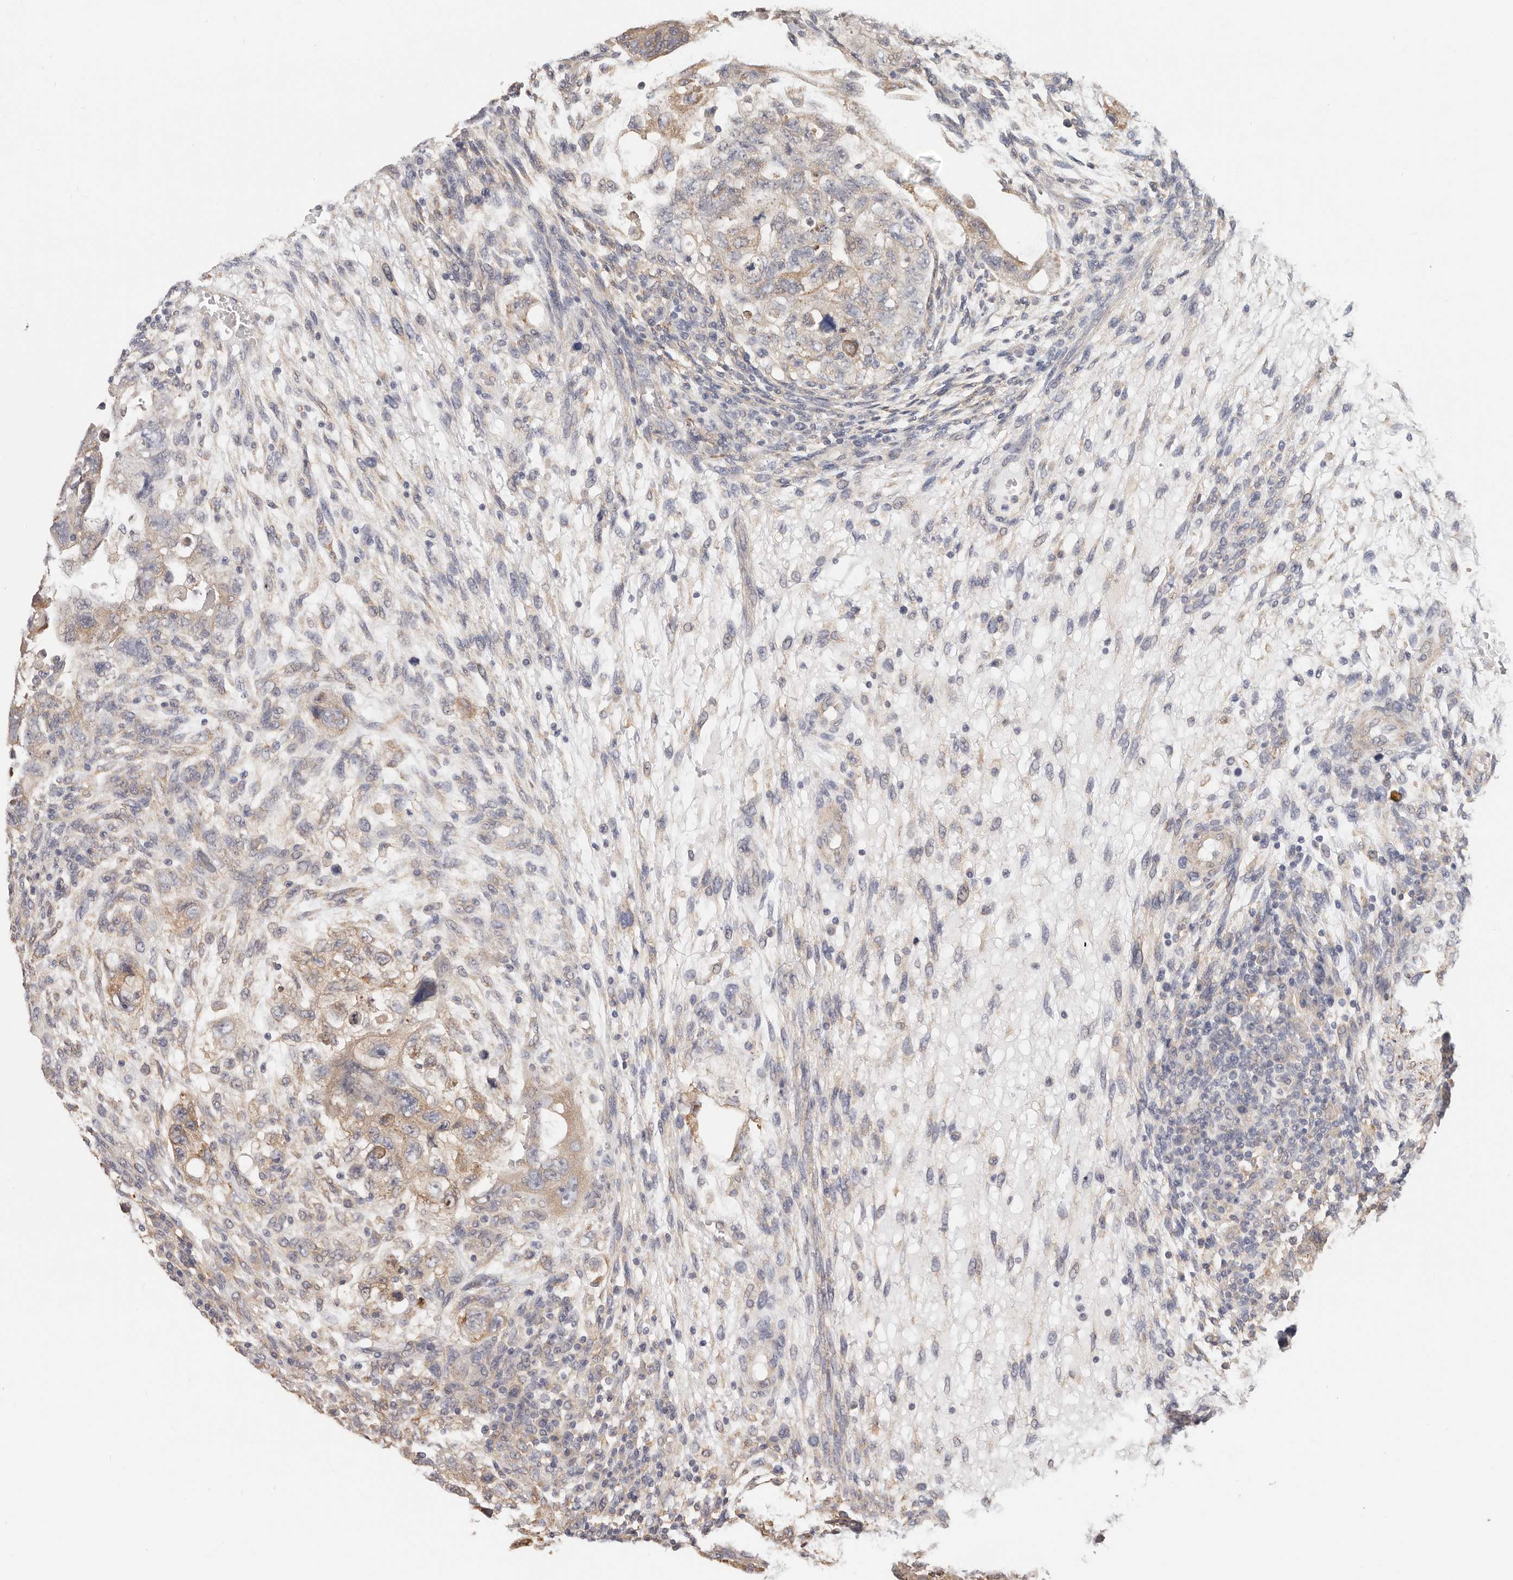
{"staining": {"intensity": "moderate", "quantity": ">75%", "location": "cytoplasmic/membranous"}, "tissue": "testis cancer", "cell_type": "Tumor cells", "image_type": "cancer", "snomed": [{"axis": "morphology", "description": "Carcinoma, Embryonal, NOS"}, {"axis": "topography", "description": "Testis"}], "caption": "Tumor cells demonstrate moderate cytoplasmic/membranous expression in approximately >75% of cells in embryonal carcinoma (testis).", "gene": "AFDN", "patient": {"sex": "male", "age": 36}}